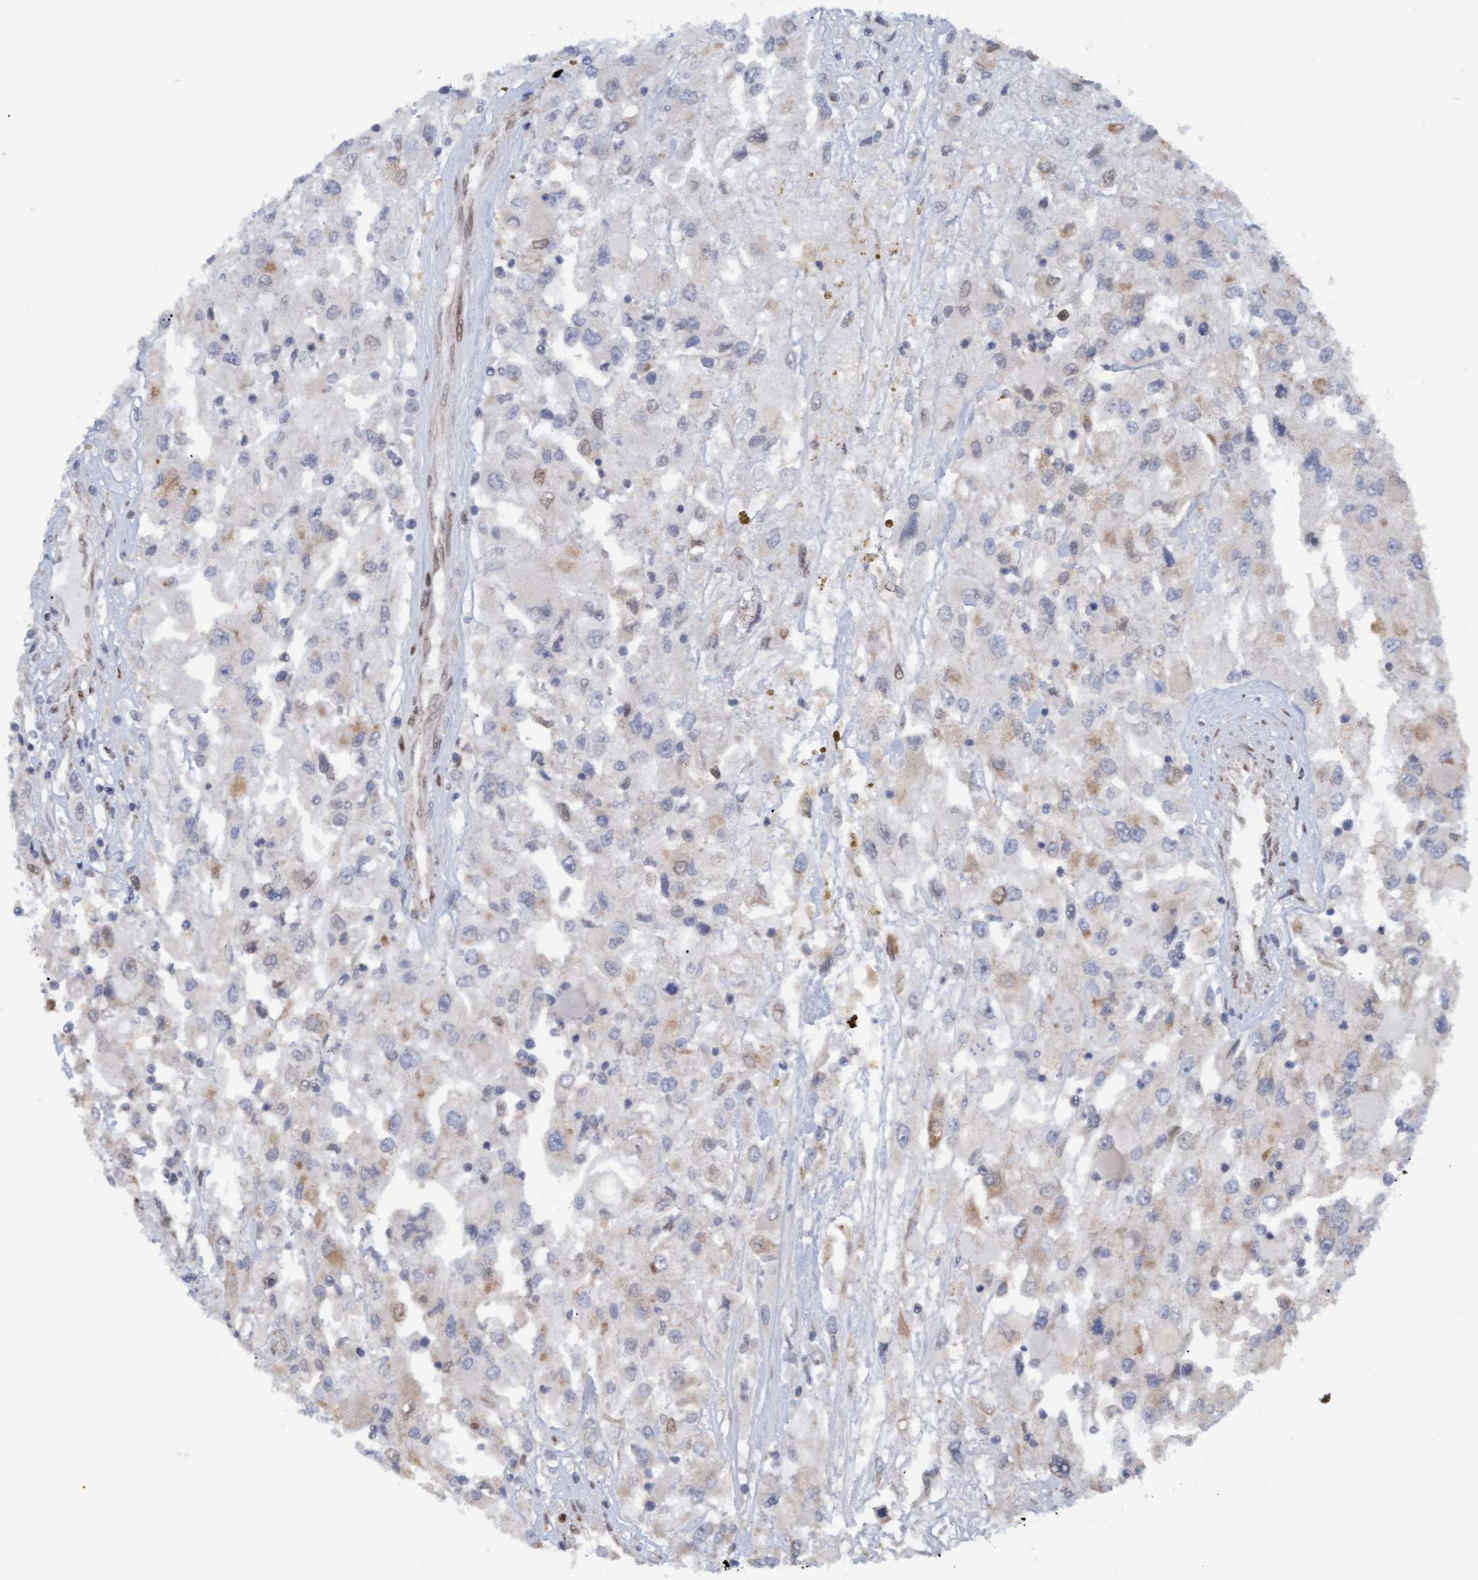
{"staining": {"intensity": "weak", "quantity": "<25%", "location": "cytoplasmic/membranous"}, "tissue": "renal cancer", "cell_type": "Tumor cells", "image_type": "cancer", "snomed": [{"axis": "morphology", "description": "Adenocarcinoma, NOS"}, {"axis": "topography", "description": "Kidney"}], "caption": "An IHC histopathology image of renal cancer (adenocarcinoma) is shown. There is no staining in tumor cells of renal cancer (adenocarcinoma).", "gene": "MGLL", "patient": {"sex": "female", "age": 52}}